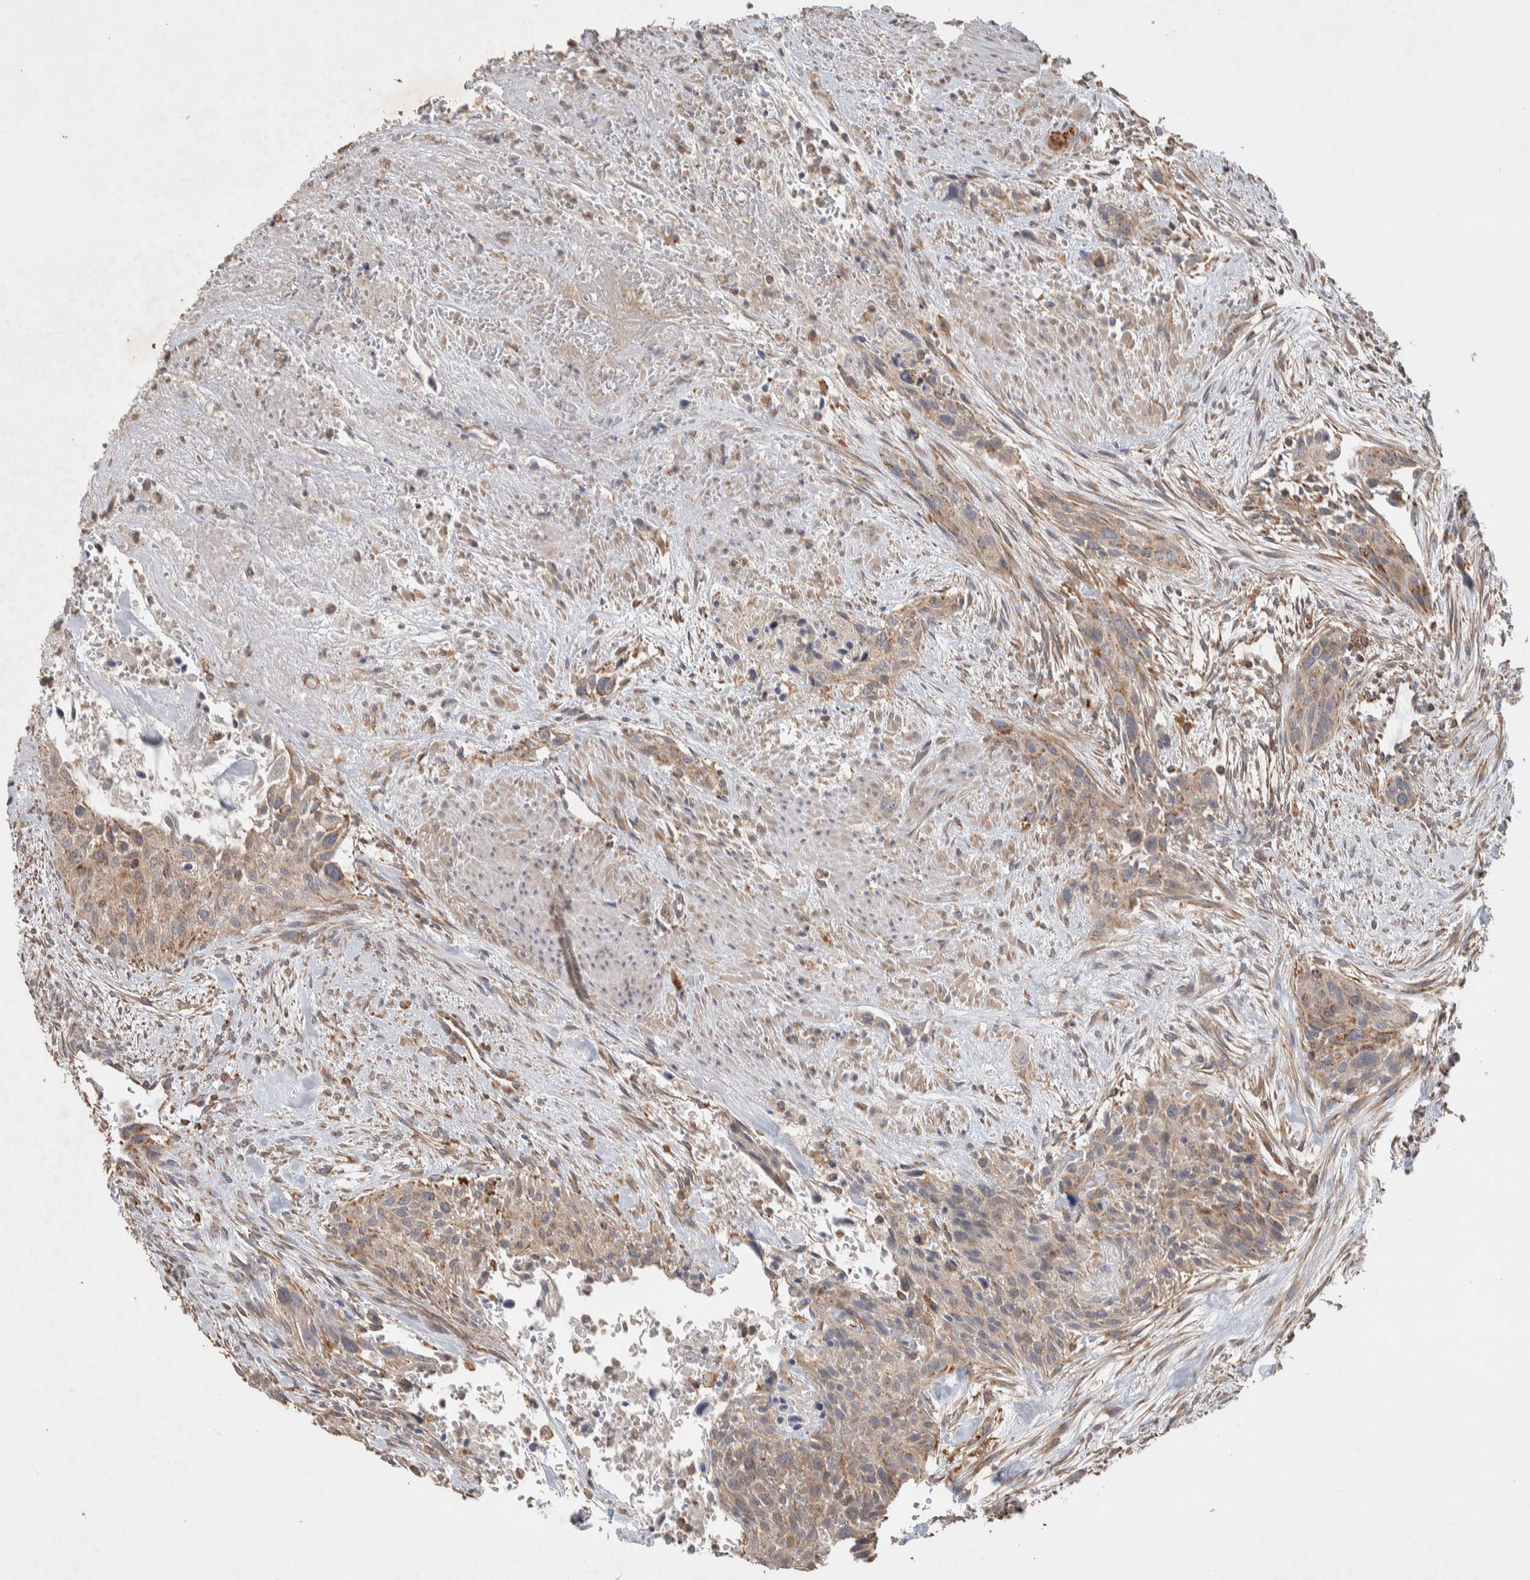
{"staining": {"intensity": "weak", "quantity": ">75%", "location": "cytoplasmic/membranous"}, "tissue": "urothelial cancer", "cell_type": "Tumor cells", "image_type": "cancer", "snomed": [{"axis": "morphology", "description": "Urothelial carcinoma, High grade"}, {"axis": "topography", "description": "Urinary bladder"}], "caption": "IHC staining of urothelial cancer, which shows low levels of weak cytoplasmic/membranous positivity in approximately >75% of tumor cells indicating weak cytoplasmic/membranous protein staining. The staining was performed using DAB (brown) for protein detection and nuclei were counterstained in hematoxylin (blue).", "gene": "DEPTOR", "patient": {"sex": "male", "age": 35}}